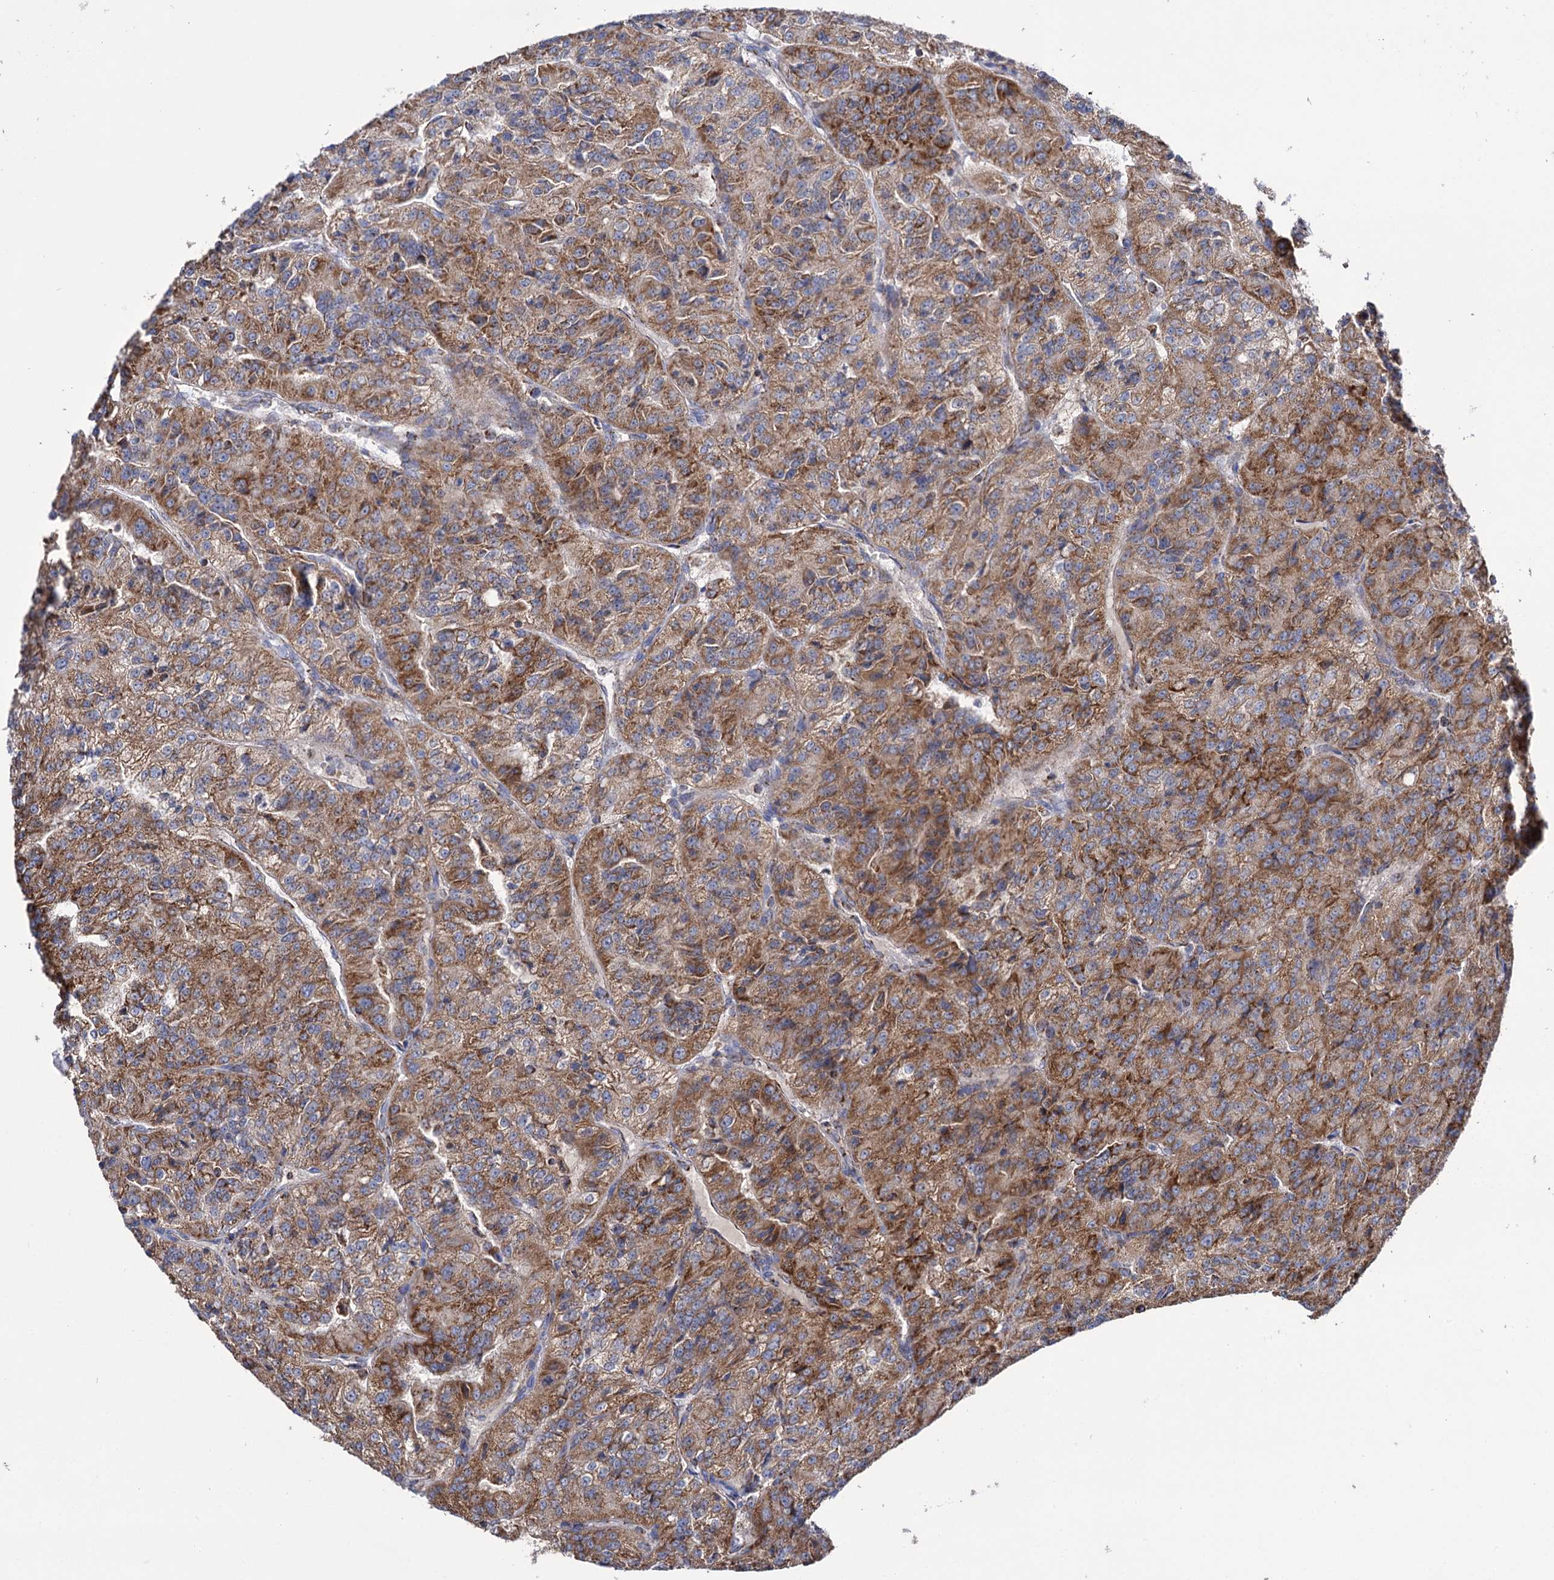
{"staining": {"intensity": "moderate", "quantity": ">75%", "location": "cytoplasmic/membranous"}, "tissue": "renal cancer", "cell_type": "Tumor cells", "image_type": "cancer", "snomed": [{"axis": "morphology", "description": "Adenocarcinoma, NOS"}, {"axis": "topography", "description": "Kidney"}], "caption": "Immunohistochemistry (IHC) staining of renal cancer, which exhibits medium levels of moderate cytoplasmic/membranous positivity in about >75% of tumor cells indicating moderate cytoplasmic/membranous protein staining. The staining was performed using DAB (3,3'-diaminobenzidine) (brown) for protein detection and nuclei were counterstained in hematoxylin (blue).", "gene": "ABHD10", "patient": {"sex": "female", "age": 63}}